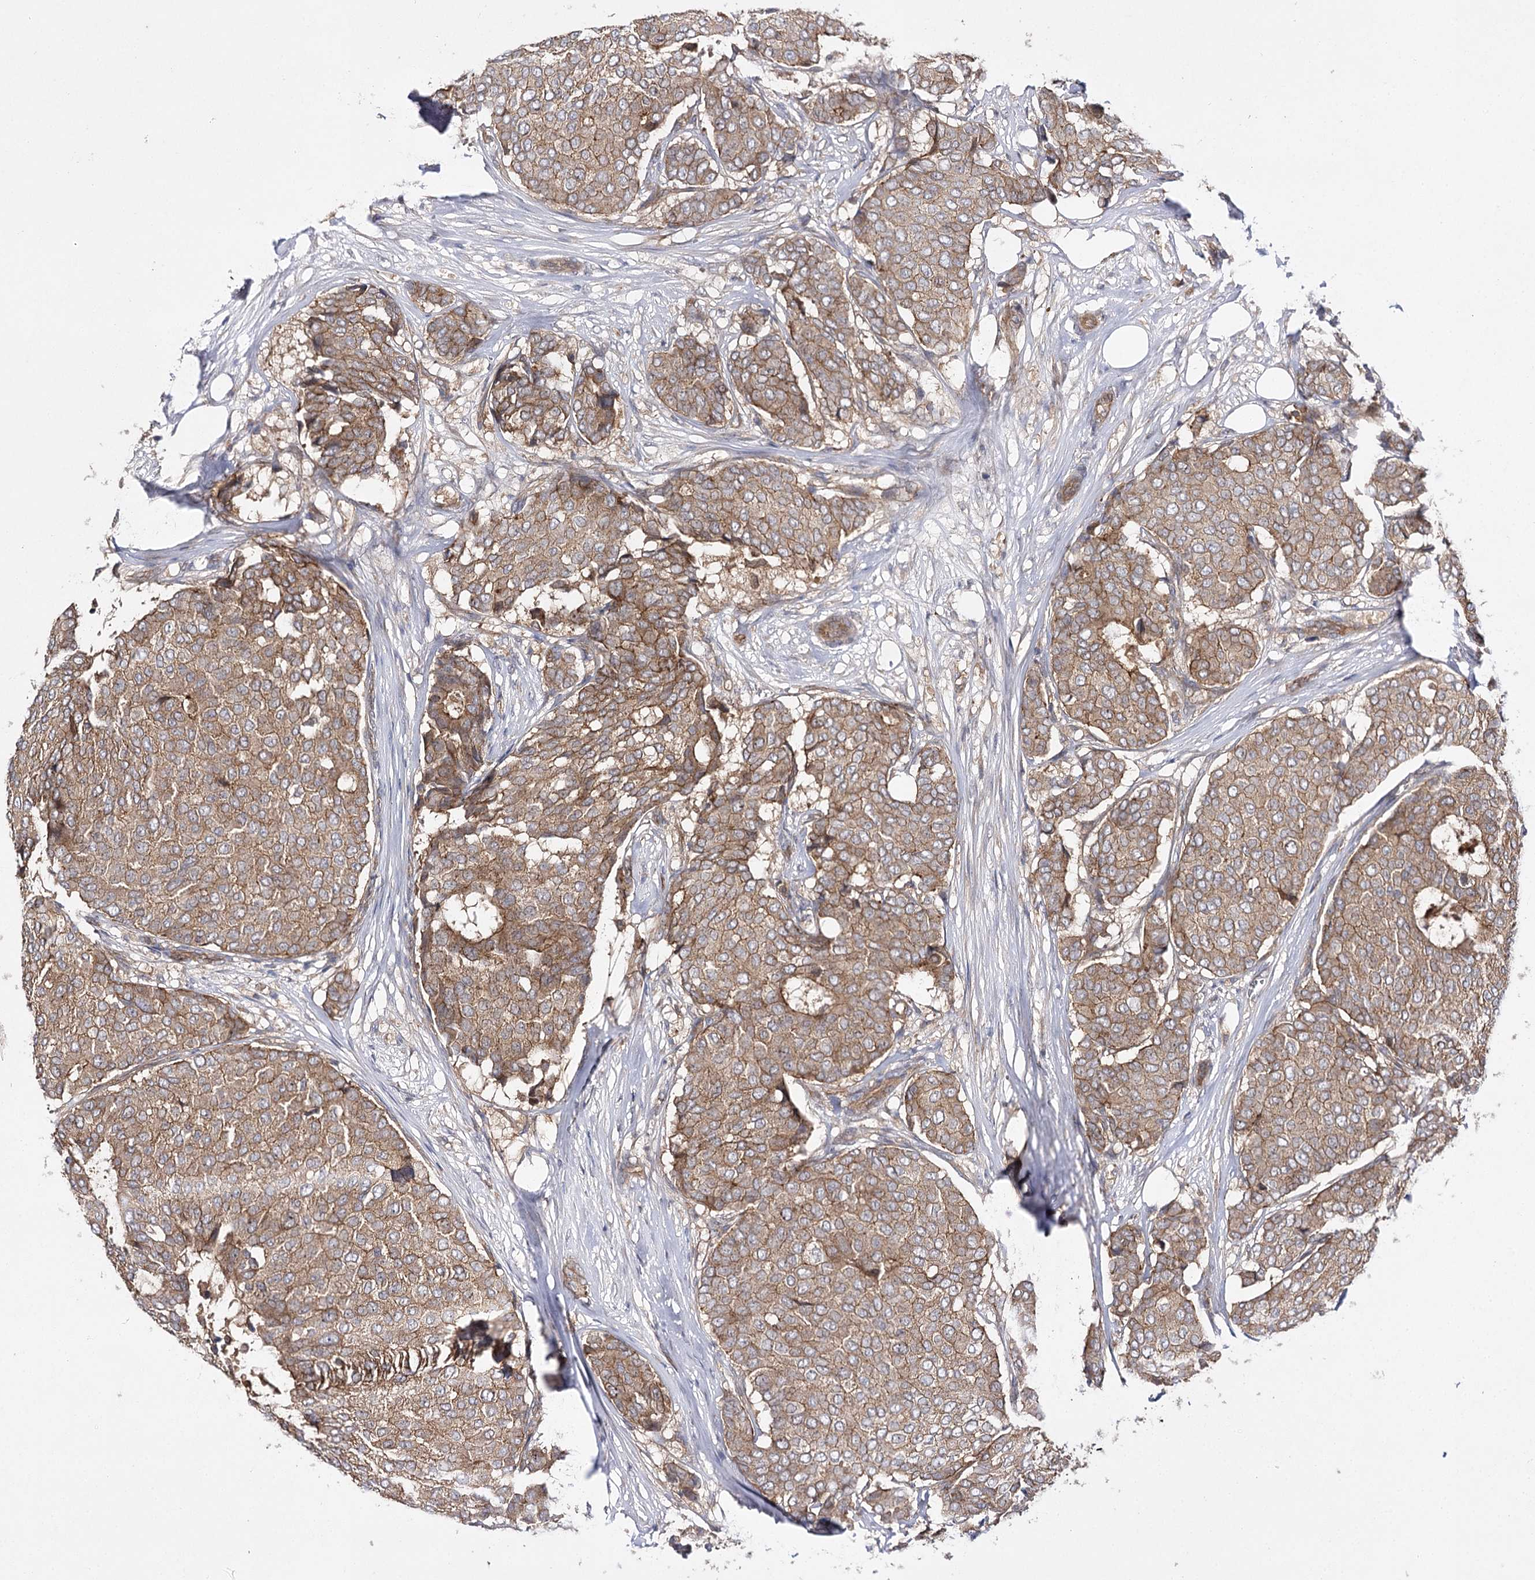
{"staining": {"intensity": "moderate", "quantity": ">75%", "location": "cytoplasmic/membranous"}, "tissue": "breast cancer", "cell_type": "Tumor cells", "image_type": "cancer", "snomed": [{"axis": "morphology", "description": "Duct carcinoma"}, {"axis": "topography", "description": "Breast"}], "caption": "Brown immunohistochemical staining in breast cancer displays moderate cytoplasmic/membranous positivity in approximately >75% of tumor cells.", "gene": "BCR", "patient": {"sex": "female", "age": 75}}